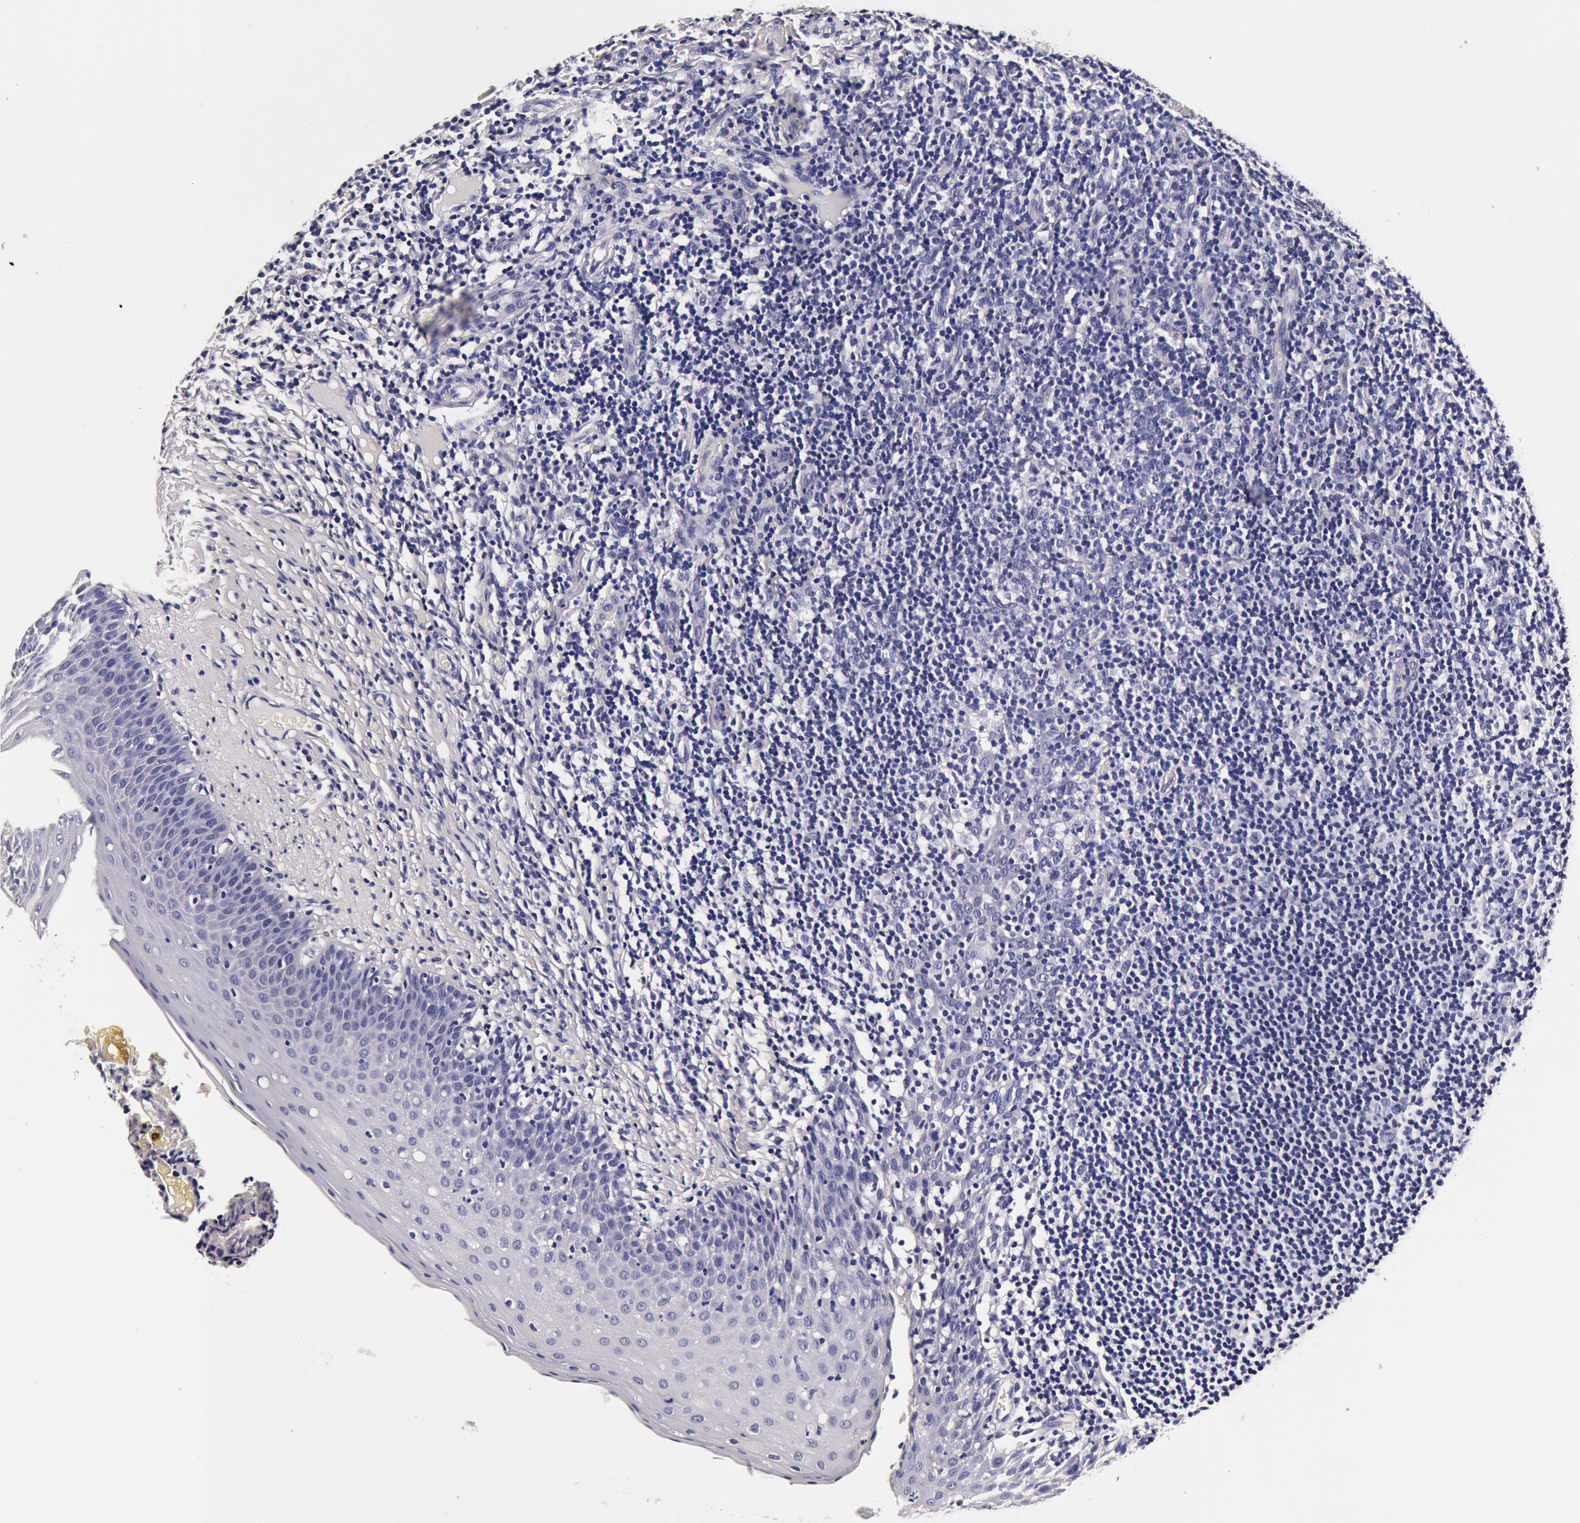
{"staining": {"intensity": "negative", "quantity": "none", "location": "none"}, "tissue": "tonsil", "cell_type": "Germinal center cells", "image_type": "normal", "snomed": [{"axis": "morphology", "description": "Normal tissue, NOS"}, {"axis": "topography", "description": "Tonsil"}], "caption": "A micrograph of tonsil stained for a protein exhibits no brown staining in germinal center cells. (Stains: DAB (3,3'-diaminobenzidine) IHC with hematoxylin counter stain, Microscopy: brightfield microscopy at high magnification).", "gene": "CCDC22", "patient": {"sex": "male", "age": 6}}